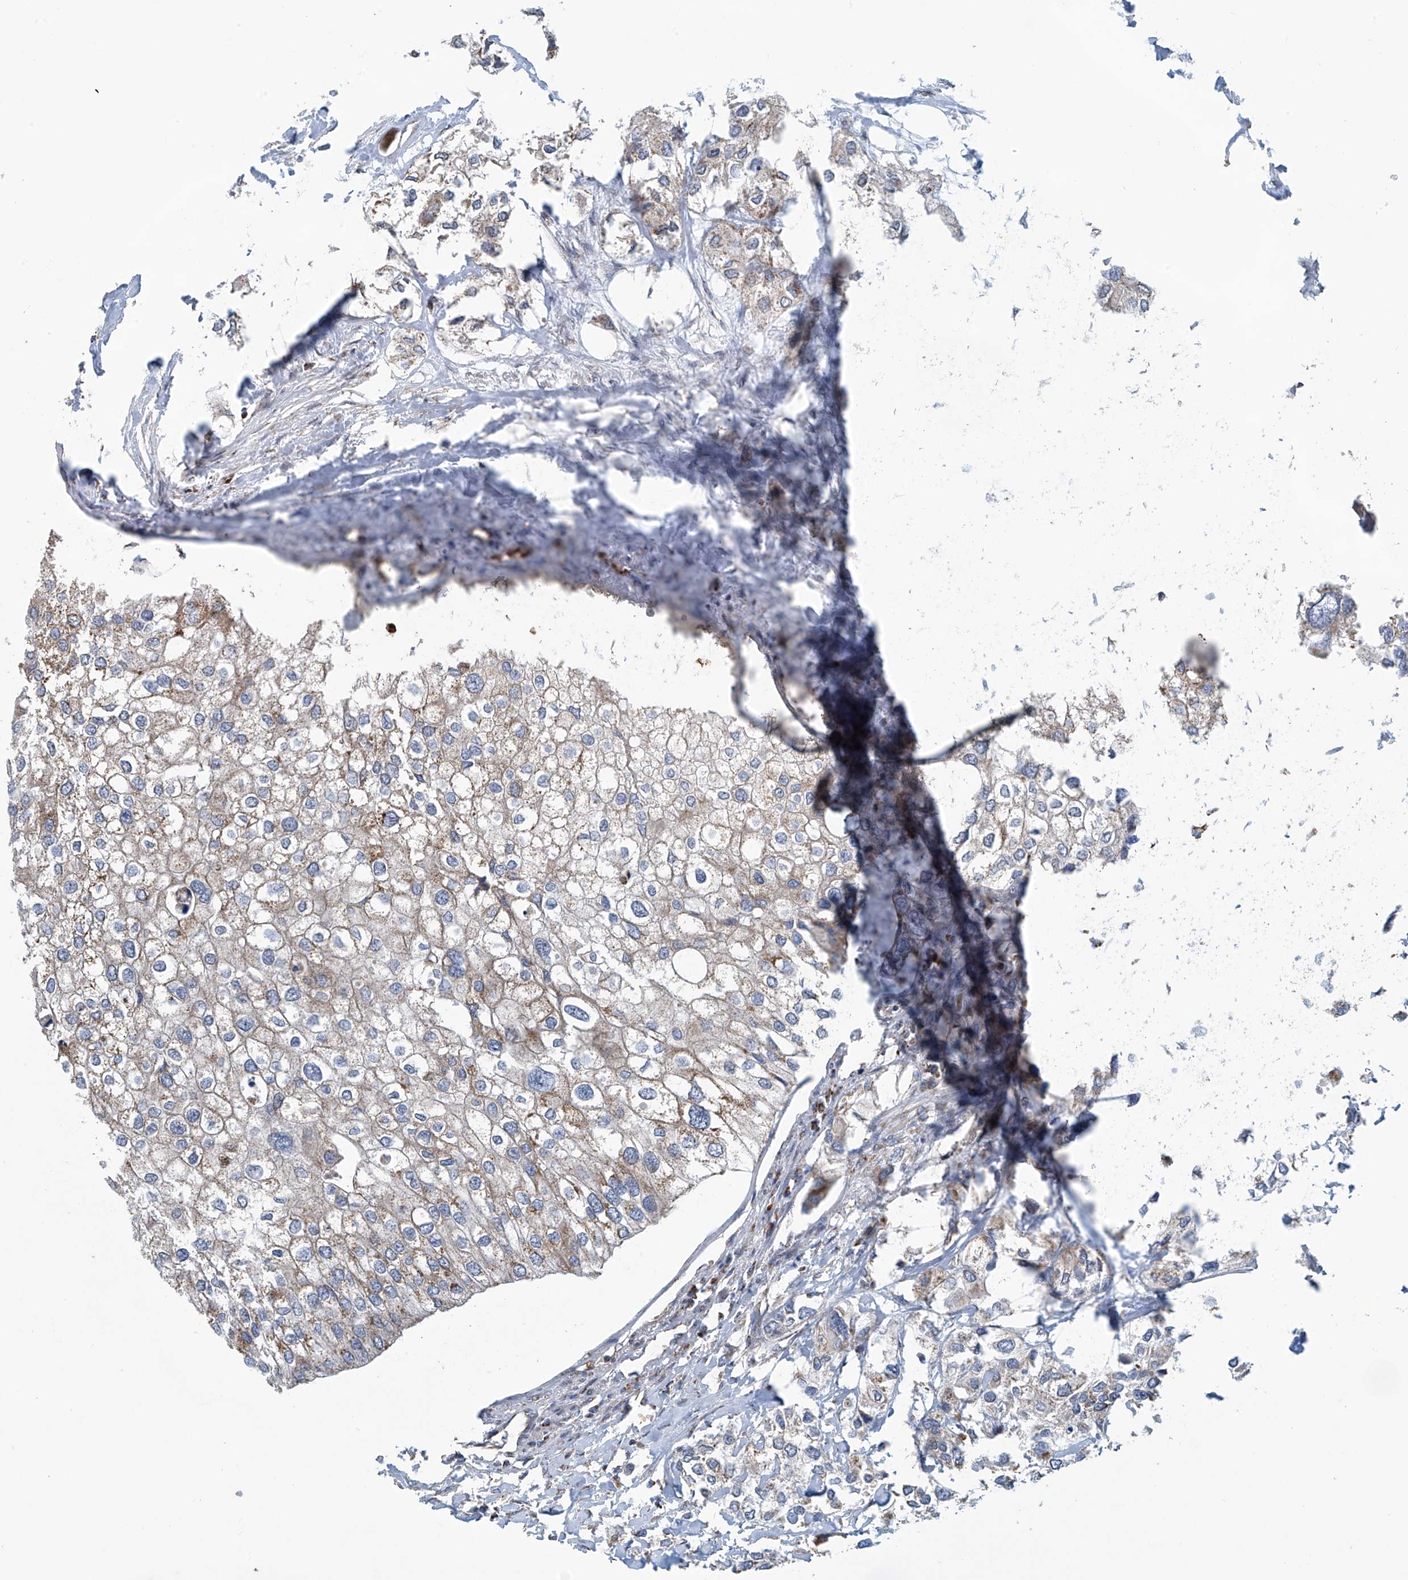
{"staining": {"intensity": "weak", "quantity": ">75%", "location": "cytoplasmic/membranous"}, "tissue": "urothelial cancer", "cell_type": "Tumor cells", "image_type": "cancer", "snomed": [{"axis": "morphology", "description": "Urothelial carcinoma, High grade"}, {"axis": "topography", "description": "Urinary bladder"}], "caption": "Immunohistochemical staining of urothelial cancer demonstrates low levels of weak cytoplasmic/membranous staining in about >75% of tumor cells.", "gene": "COMMD1", "patient": {"sex": "male", "age": 64}}